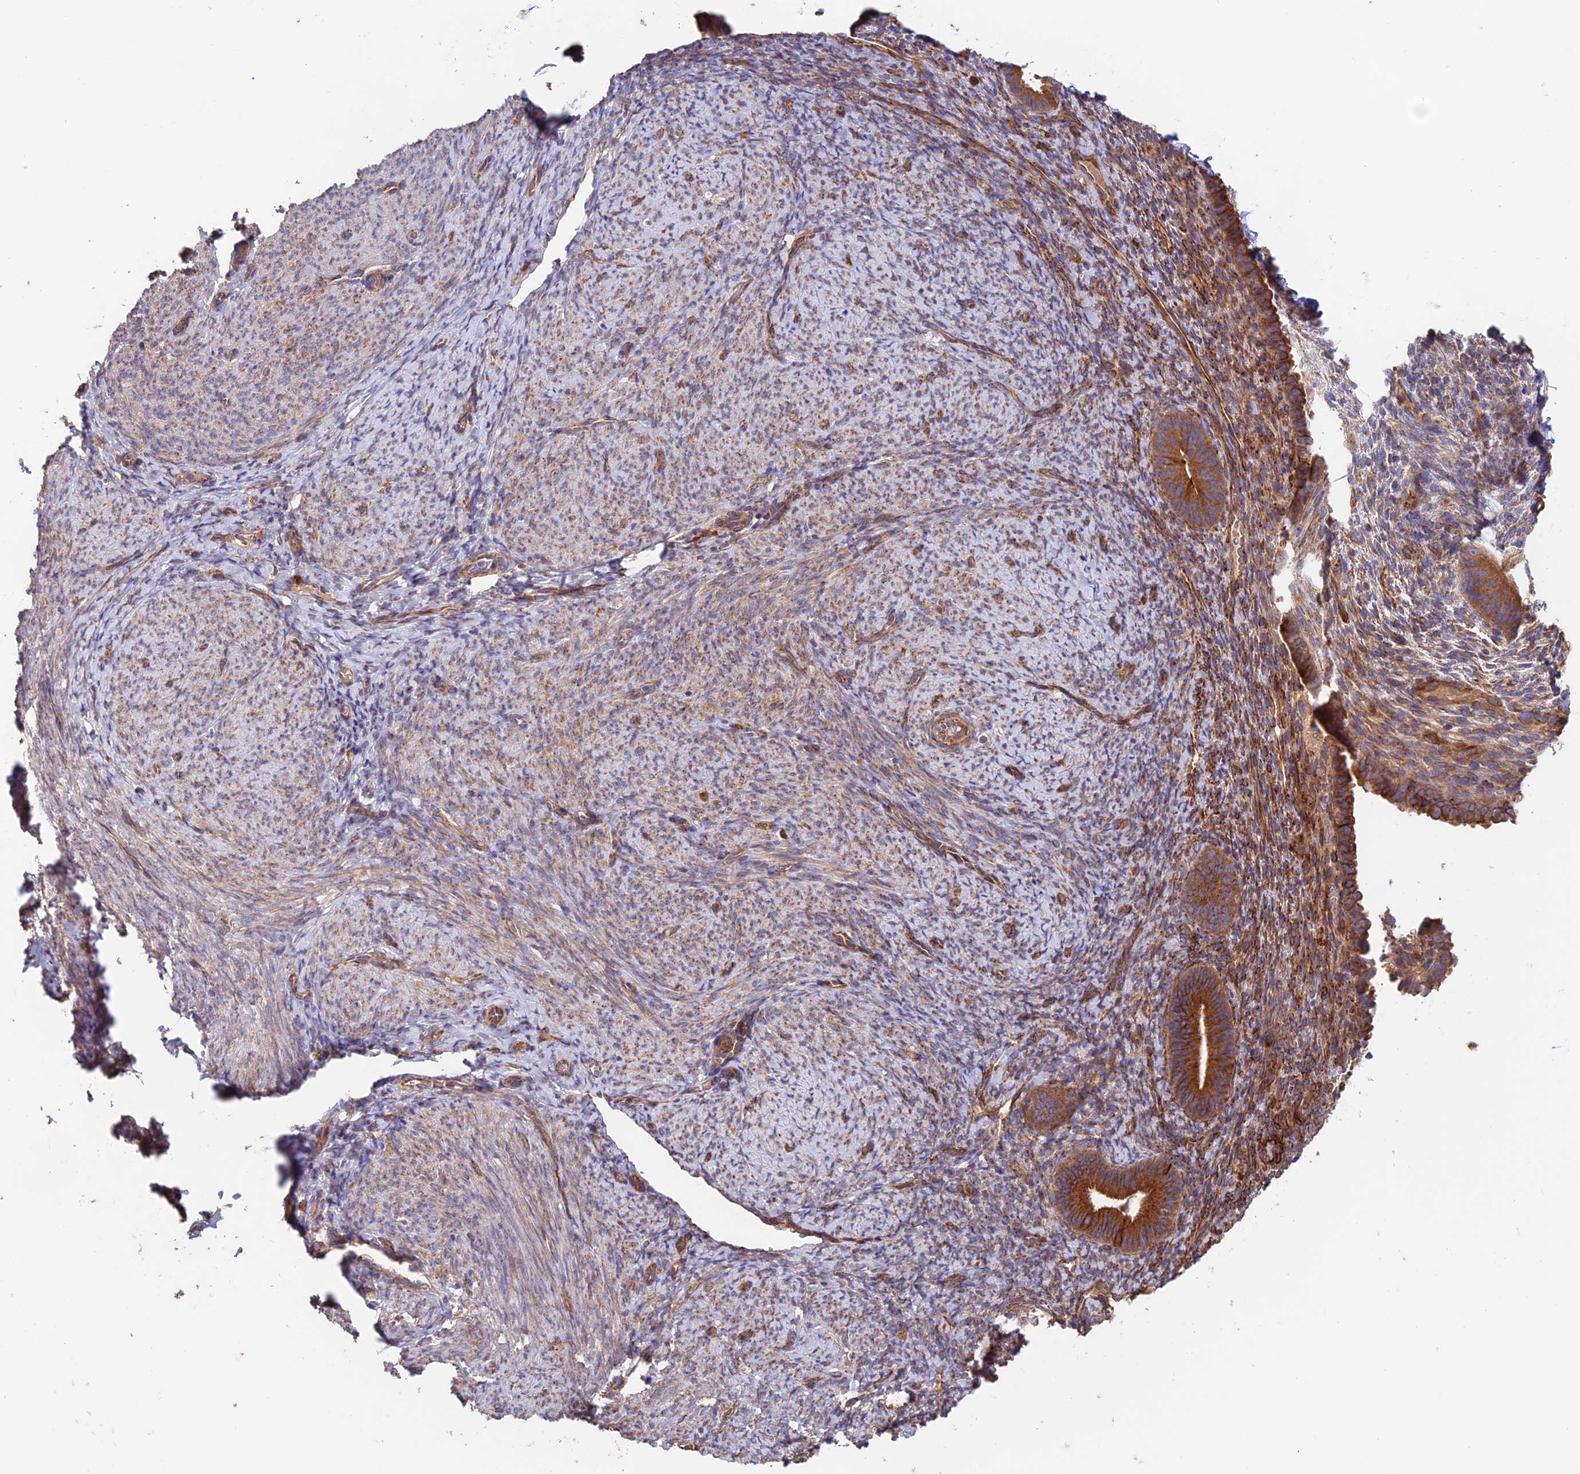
{"staining": {"intensity": "moderate", "quantity": "<25%", "location": "cytoplasmic/membranous"}, "tissue": "endometrium", "cell_type": "Cells in endometrial stroma", "image_type": "normal", "snomed": [{"axis": "morphology", "description": "Normal tissue, NOS"}, {"axis": "topography", "description": "Endometrium"}], "caption": "Human endometrium stained with a brown dye displays moderate cytoplasmic/membranous positive positivity in approximately <25% of cells in endometrial stroma.", "gene": "EMC3", "patient": {"sex": "female", "age": 65}}